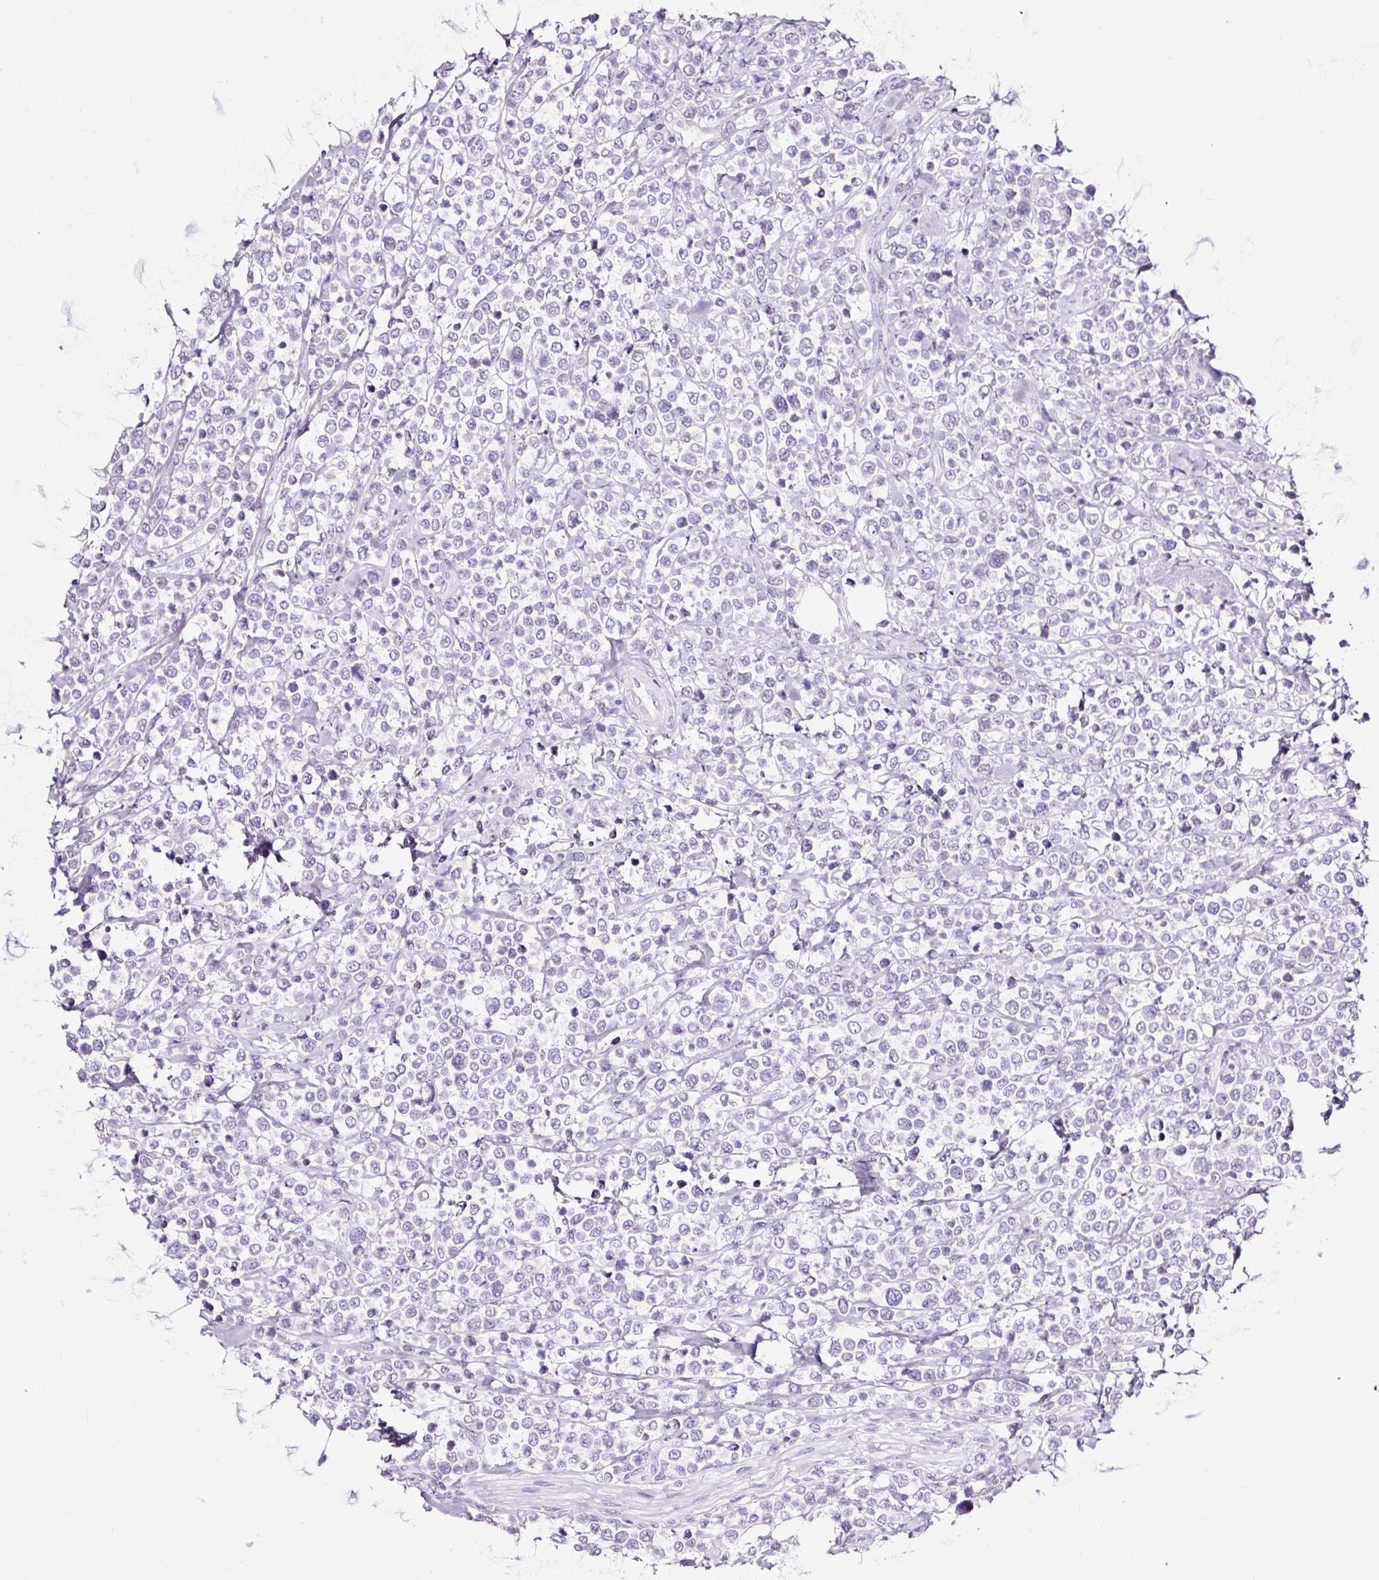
{"staining": {"intensity": "negative", "quantity": "none", "location": "none"}, "tissue": "lymphoma", "cell_type": "Tumor cells", "image_type": "cancer", "snomed": [{"axis": "morphology", "description": "Malignant lymphoma, non-Hodgkin's type, Low grade"}, {"axis": "topography", "description": "Lymph node"}], "caption": "A high-resolution micrograph shows immunohistochemistry staining of lymphoma, which demonstrates no significant staining in tumor cells.", "gene": "NPHS2", "patient": {"sex": "male", "age": 60}}